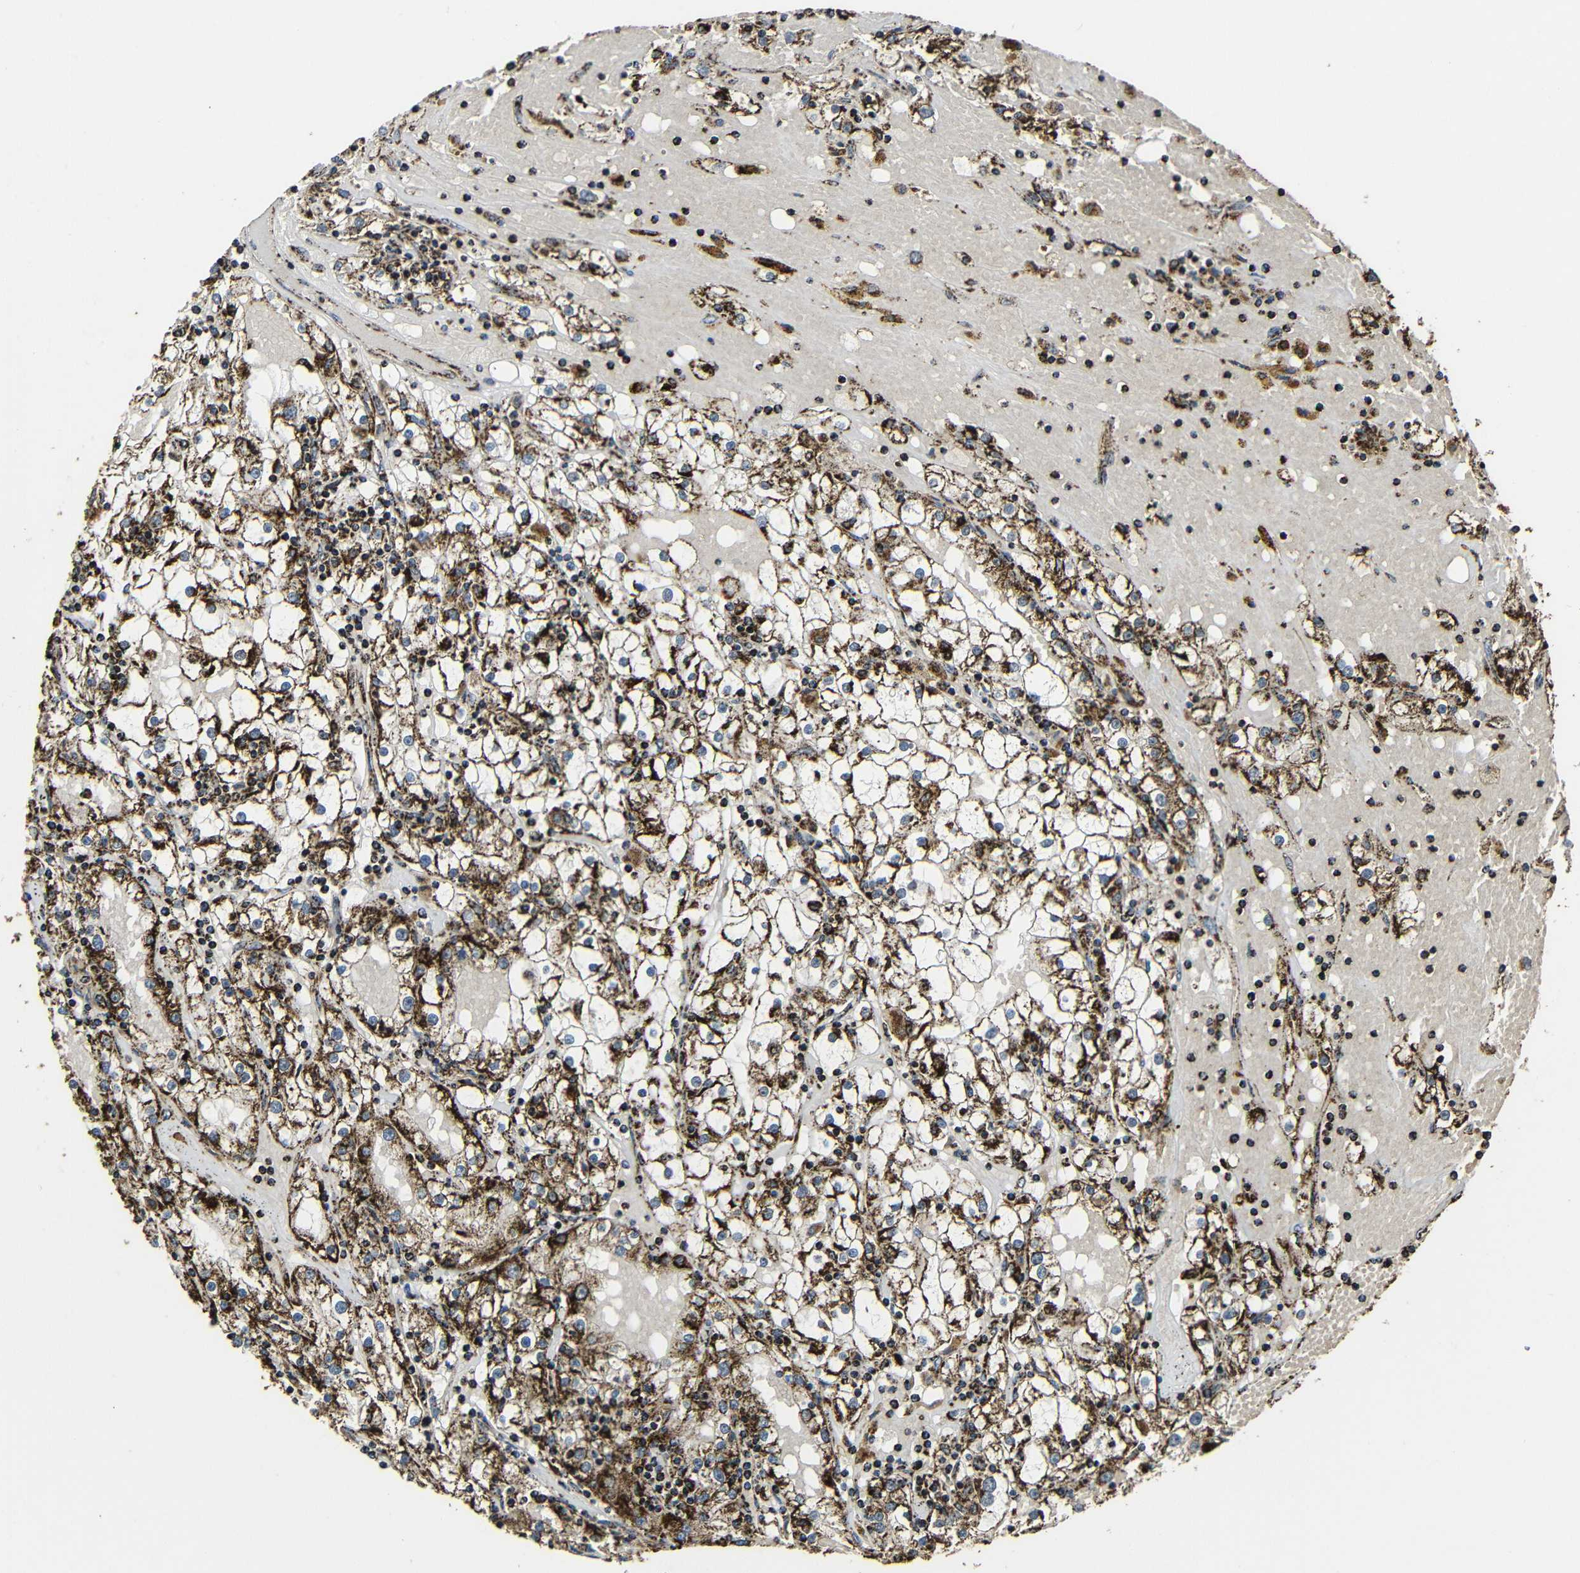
{"staining": {"intensity": "strong", "quantity": ">75%", "location": "cytoplasmic/membranous"}, "tissue": "renal cancer", "cell_type": "Tumor cells", "image_type": "cancer", "snomed": [{"axis": "morphology", "description": "Adenocarcinoma, NOS"}, {"axis": "topography", "description": "Kidney"}], "caption": "Renal cancer stained with IHC demonstrates strong cytoplasmic/membranous staining in about >75% of tumor cells.", "gene": "ATP5F1A", "patient": {"sex": "male", "age": 56}}